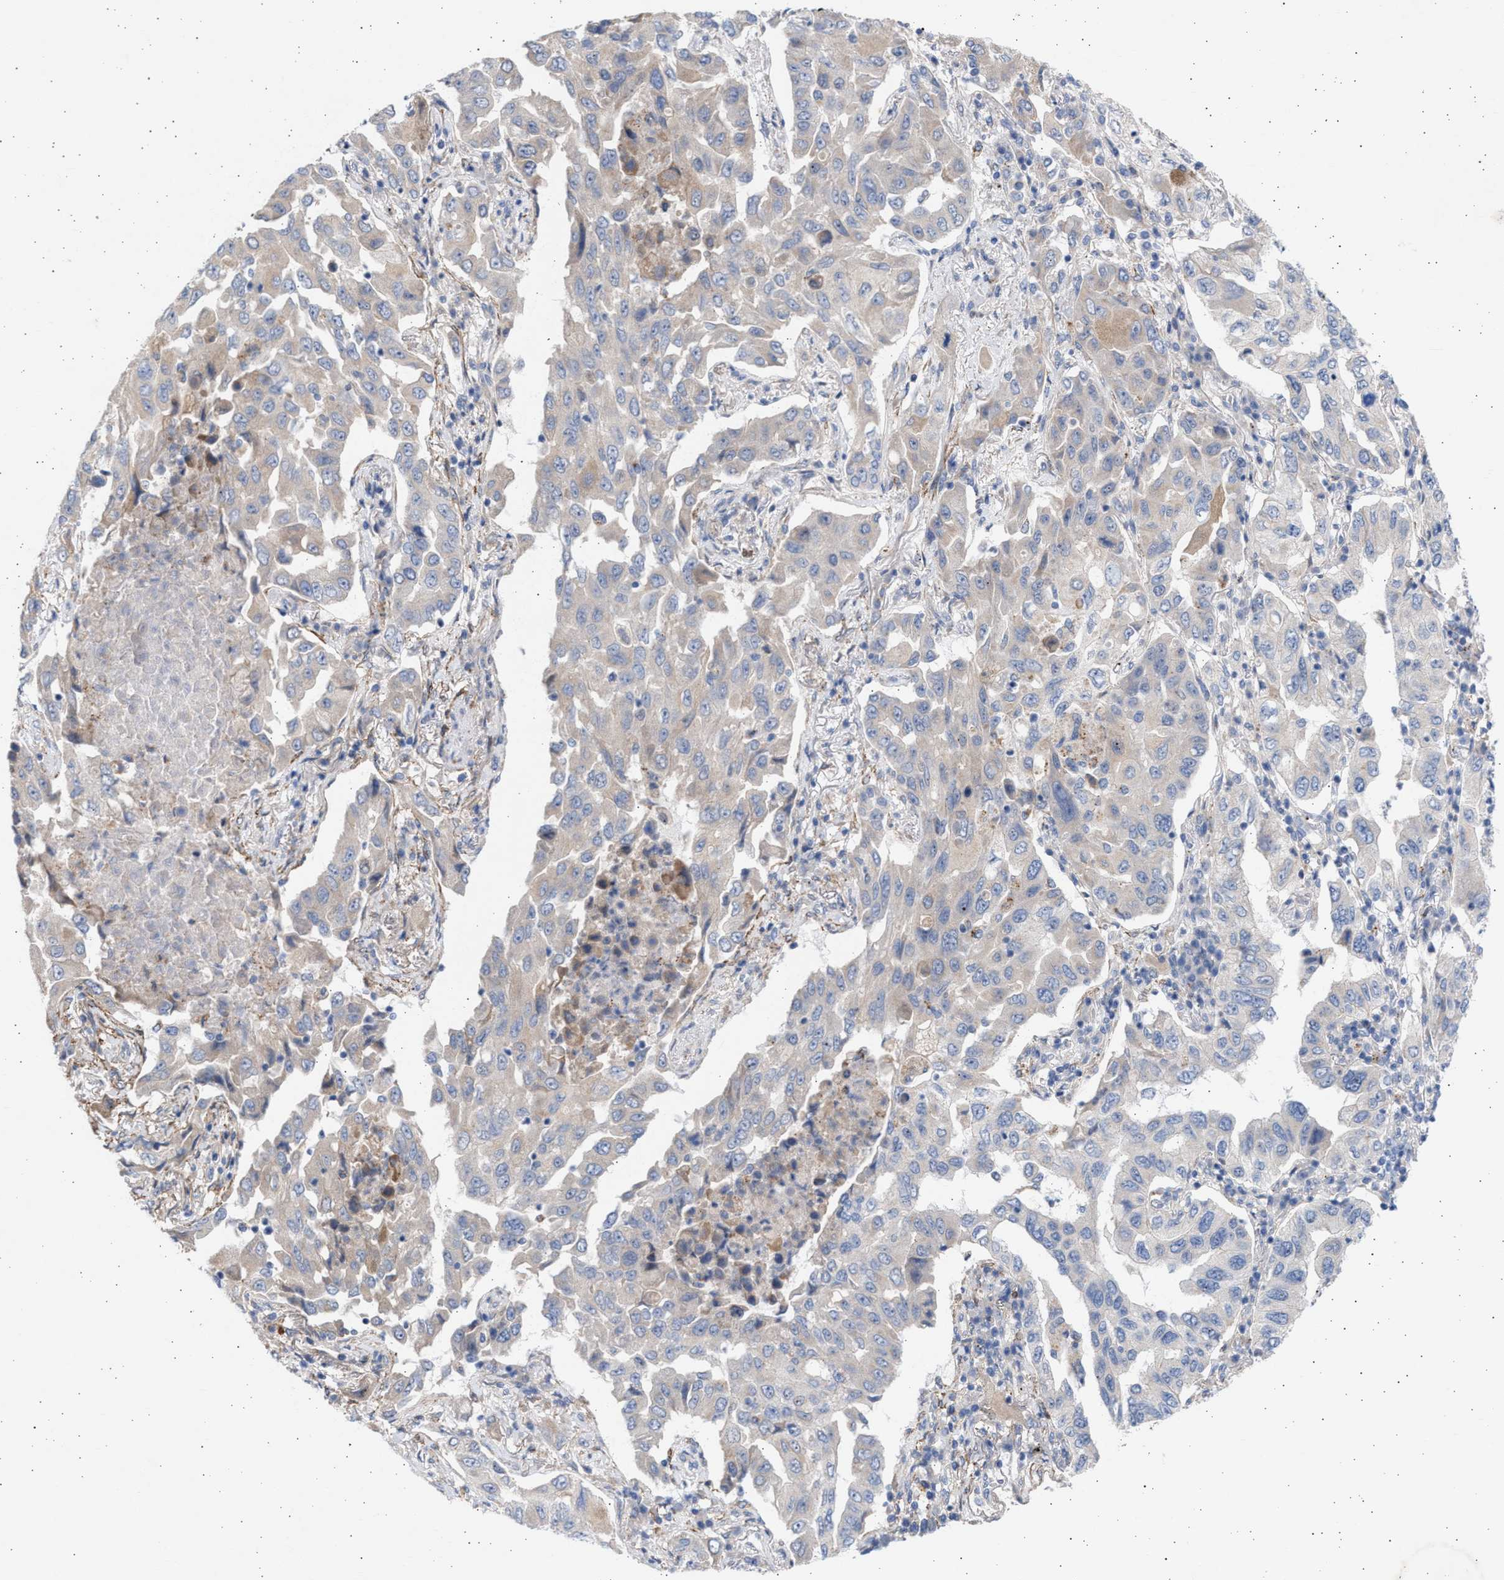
{"staining": {"intensity": "negative", "quantity": "none", "location": "none"}, "tissue": "lung cancer", "cell_type": "Tumor cells", "image_type": "cancer", "snomed": [{"axis": "morphology", "description": "Adenocarcinoma, NOS"}, {"axis": "topography", "description": "Lung"}], "caption": "Protein analysis of adenocarcinoma (lung) reveals no significant positivity in tumor cells.", "gene": "NBR1", "patient": {"sex": "female", "age": 65}}